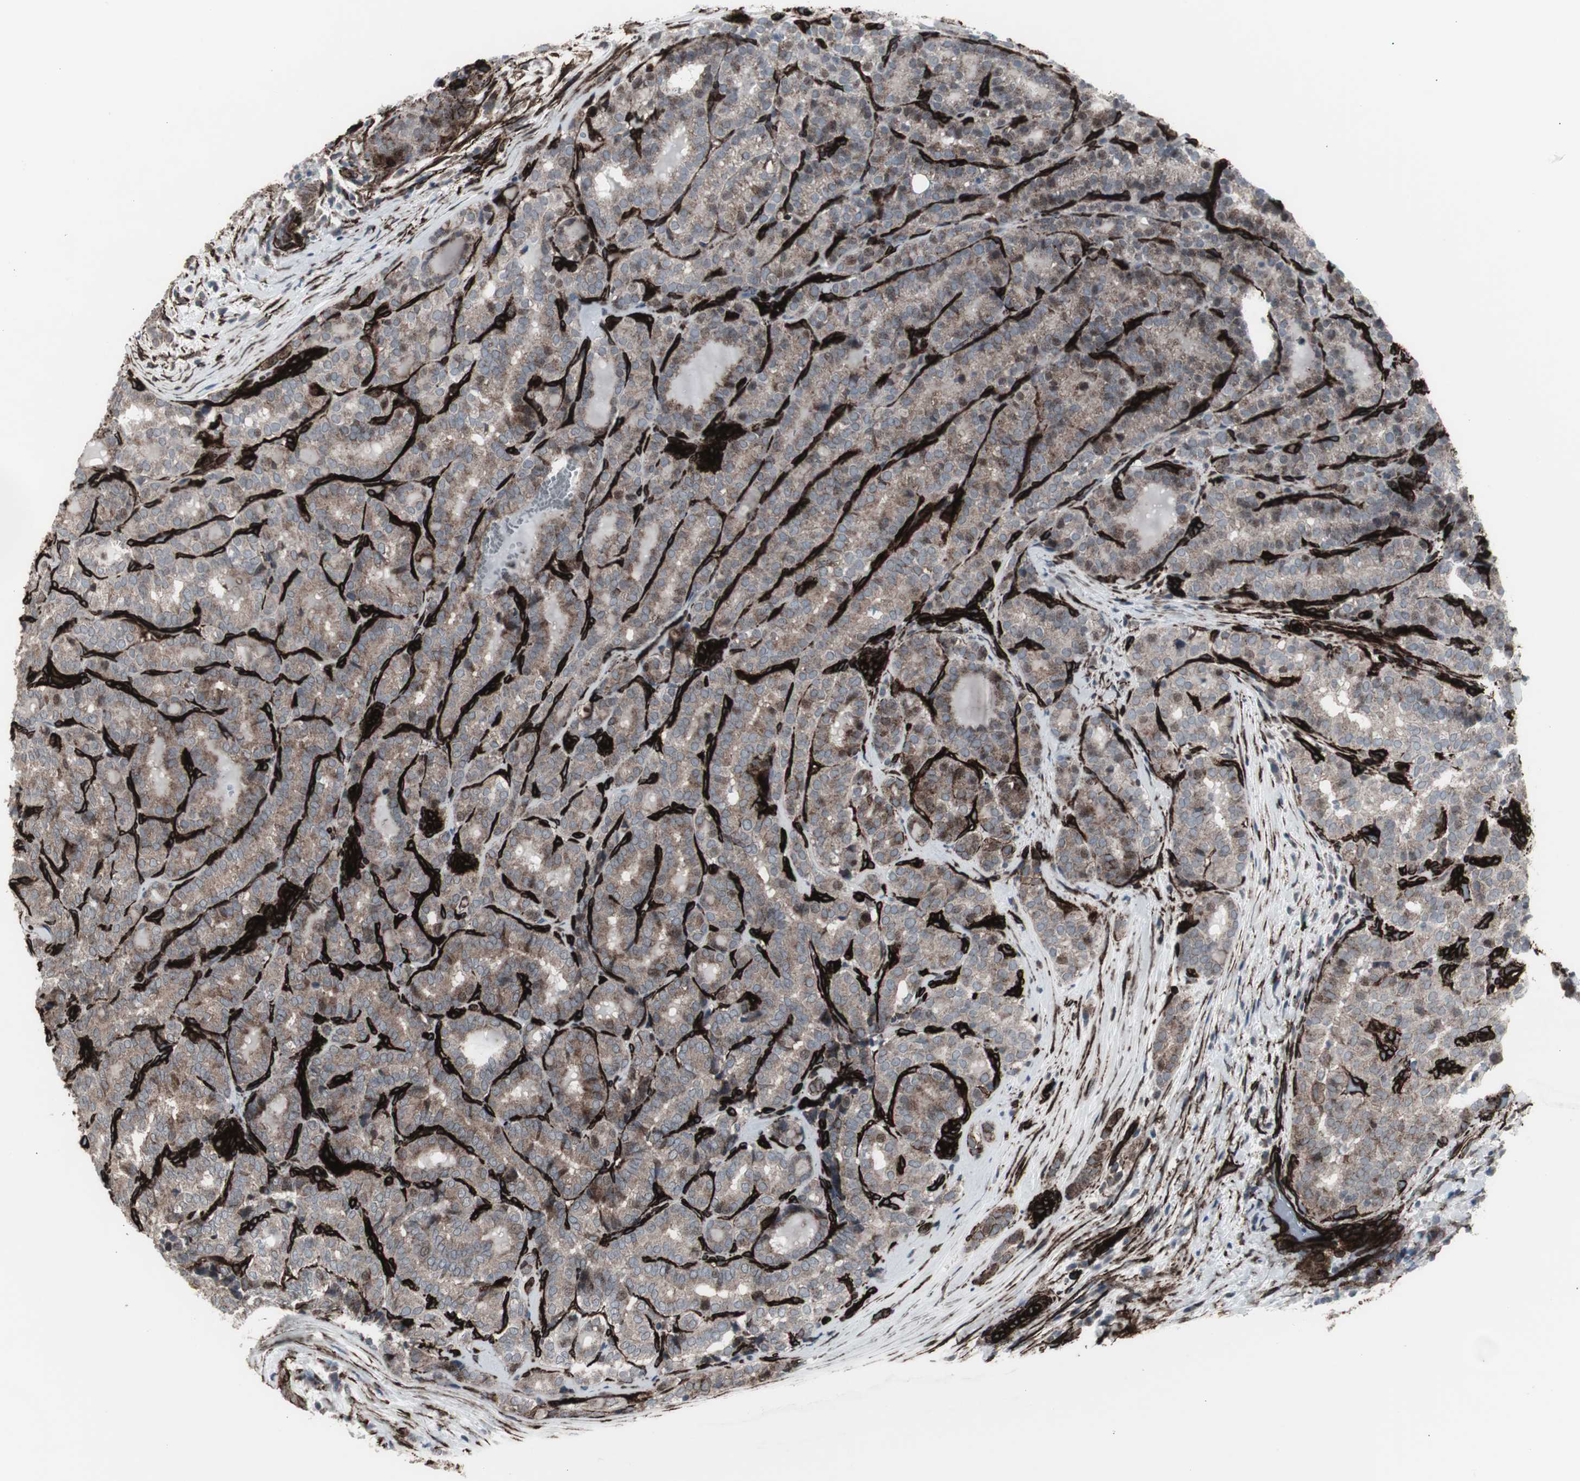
{"staining": {"intensity": "weak", "quantity": ">75%", "location": "cytoplasmic/membranous"}, "tissue": "thyroid cancer", "cell_type": "Tumor cells", "image_type": "cancer", "snomed": [{"axis": "morphology", "description": "Normal tissue, NOS"}, {"axis": "morphology", "description": "Papillary adenocarcinoma, NOS"}, {"axis": "topography", "description": "Thyroid gland"}], "caption": "This image shows immunohistochemistry staining of human thyroid papillary adenocarcinoma, with low weak cytoplasmic/membranous expression in approximately >75% of tumor cells.", "gene": "PDGFA", "patient": {"sex": "female", "age": 30}}